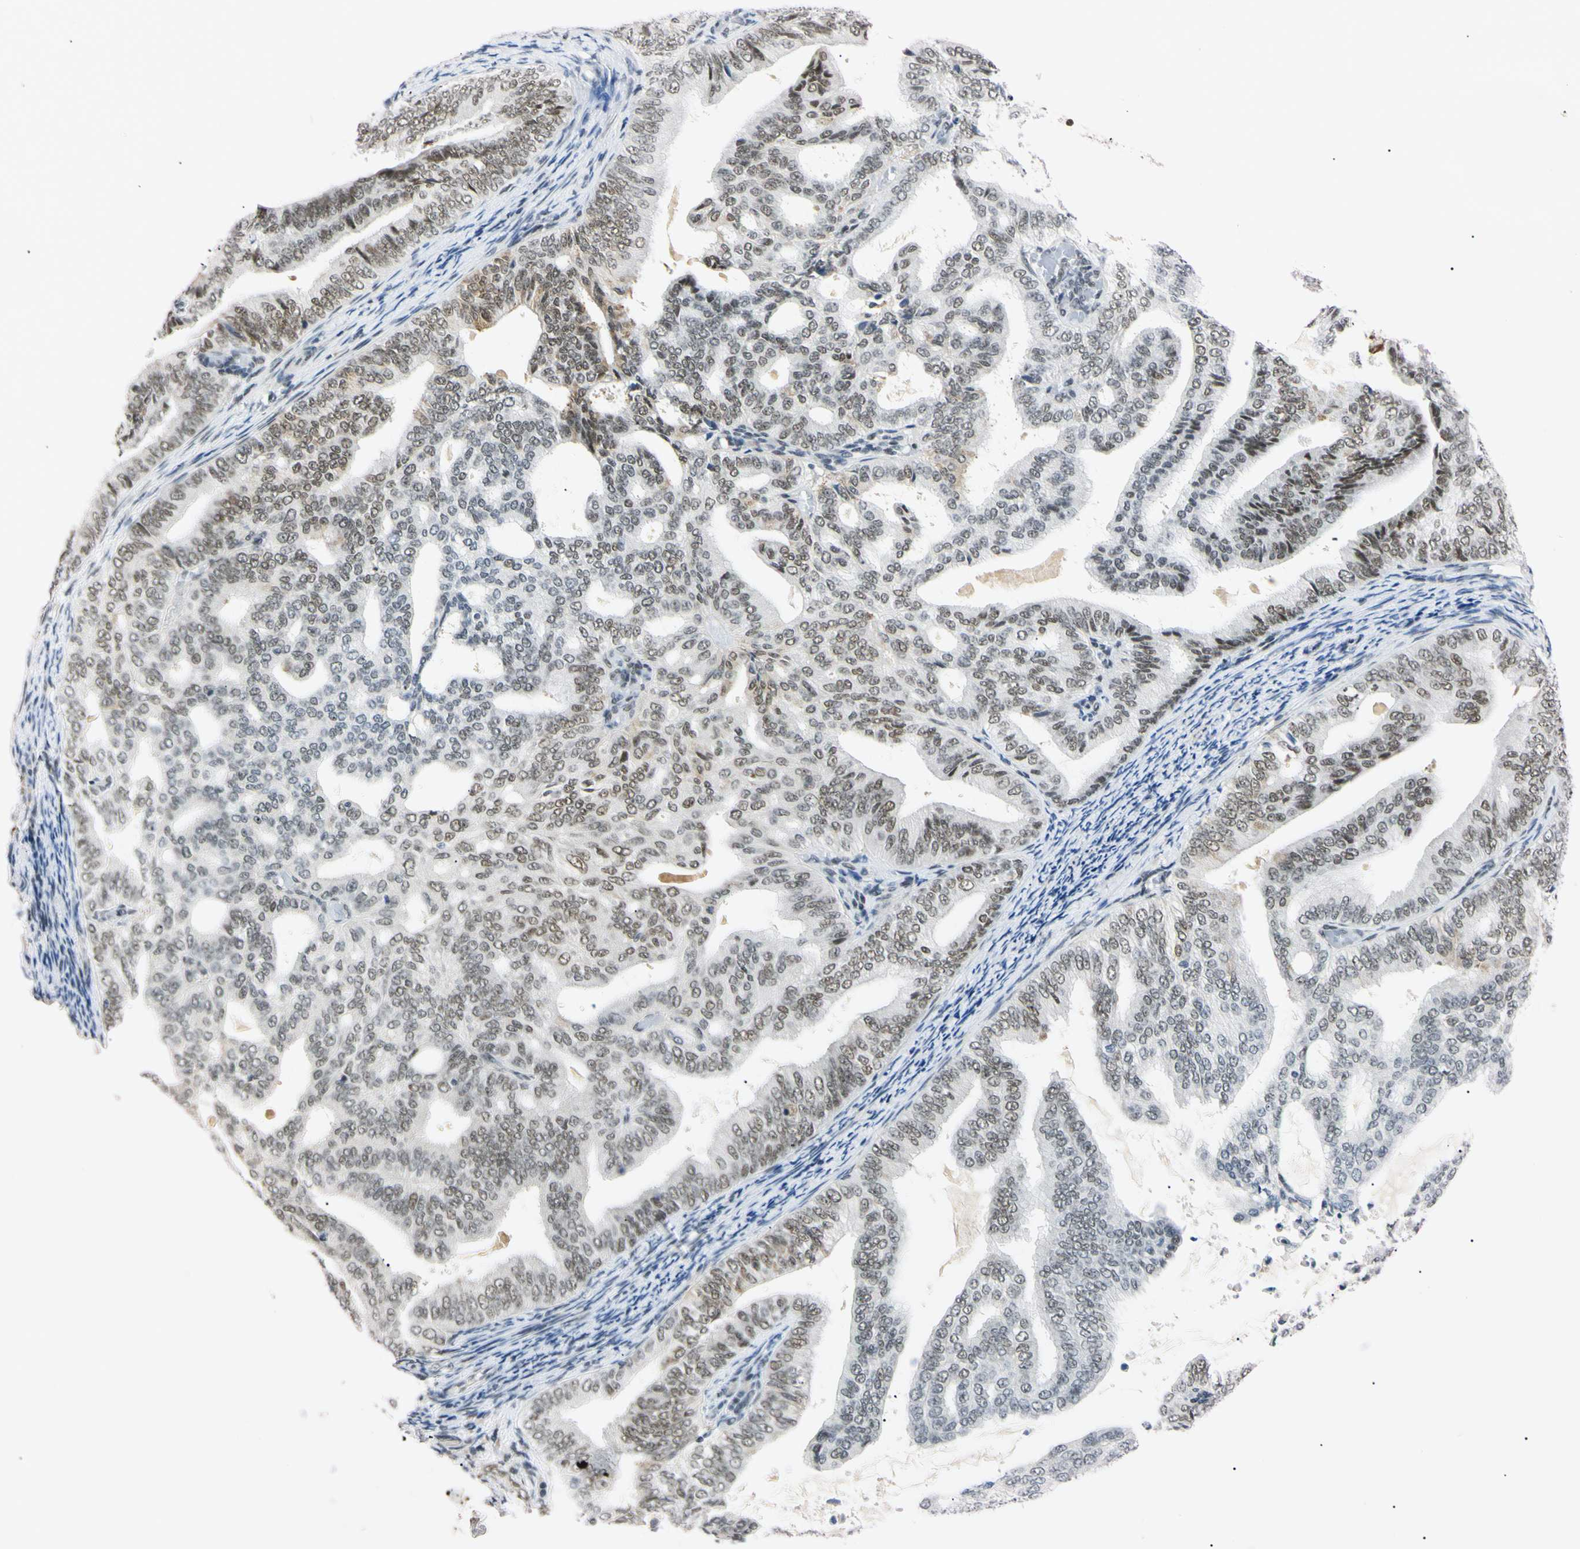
{"staining": {"intensity": "strong", "quantity": ">75%", "location": "nuclear"}, "tissue": "endometrial cancer", "cell_type": "Tumor cells", "image_type": "cancer", "snomed": [{"axis": "morphology", "description": "Adenocarcinoma, NOS"}, {"axis": "topography", "description": "Endometrium"}], "caption": "Immunohistochemistry (DAB (3,3'-diaminobenzidine)) staining of endometrial cancer (adenocarcinoma) displays strong nuclear protein positivity in approximately >75% of tumor cells.", "gene": "ZNF134", "patient": {"sex": "female", "age": 58}}